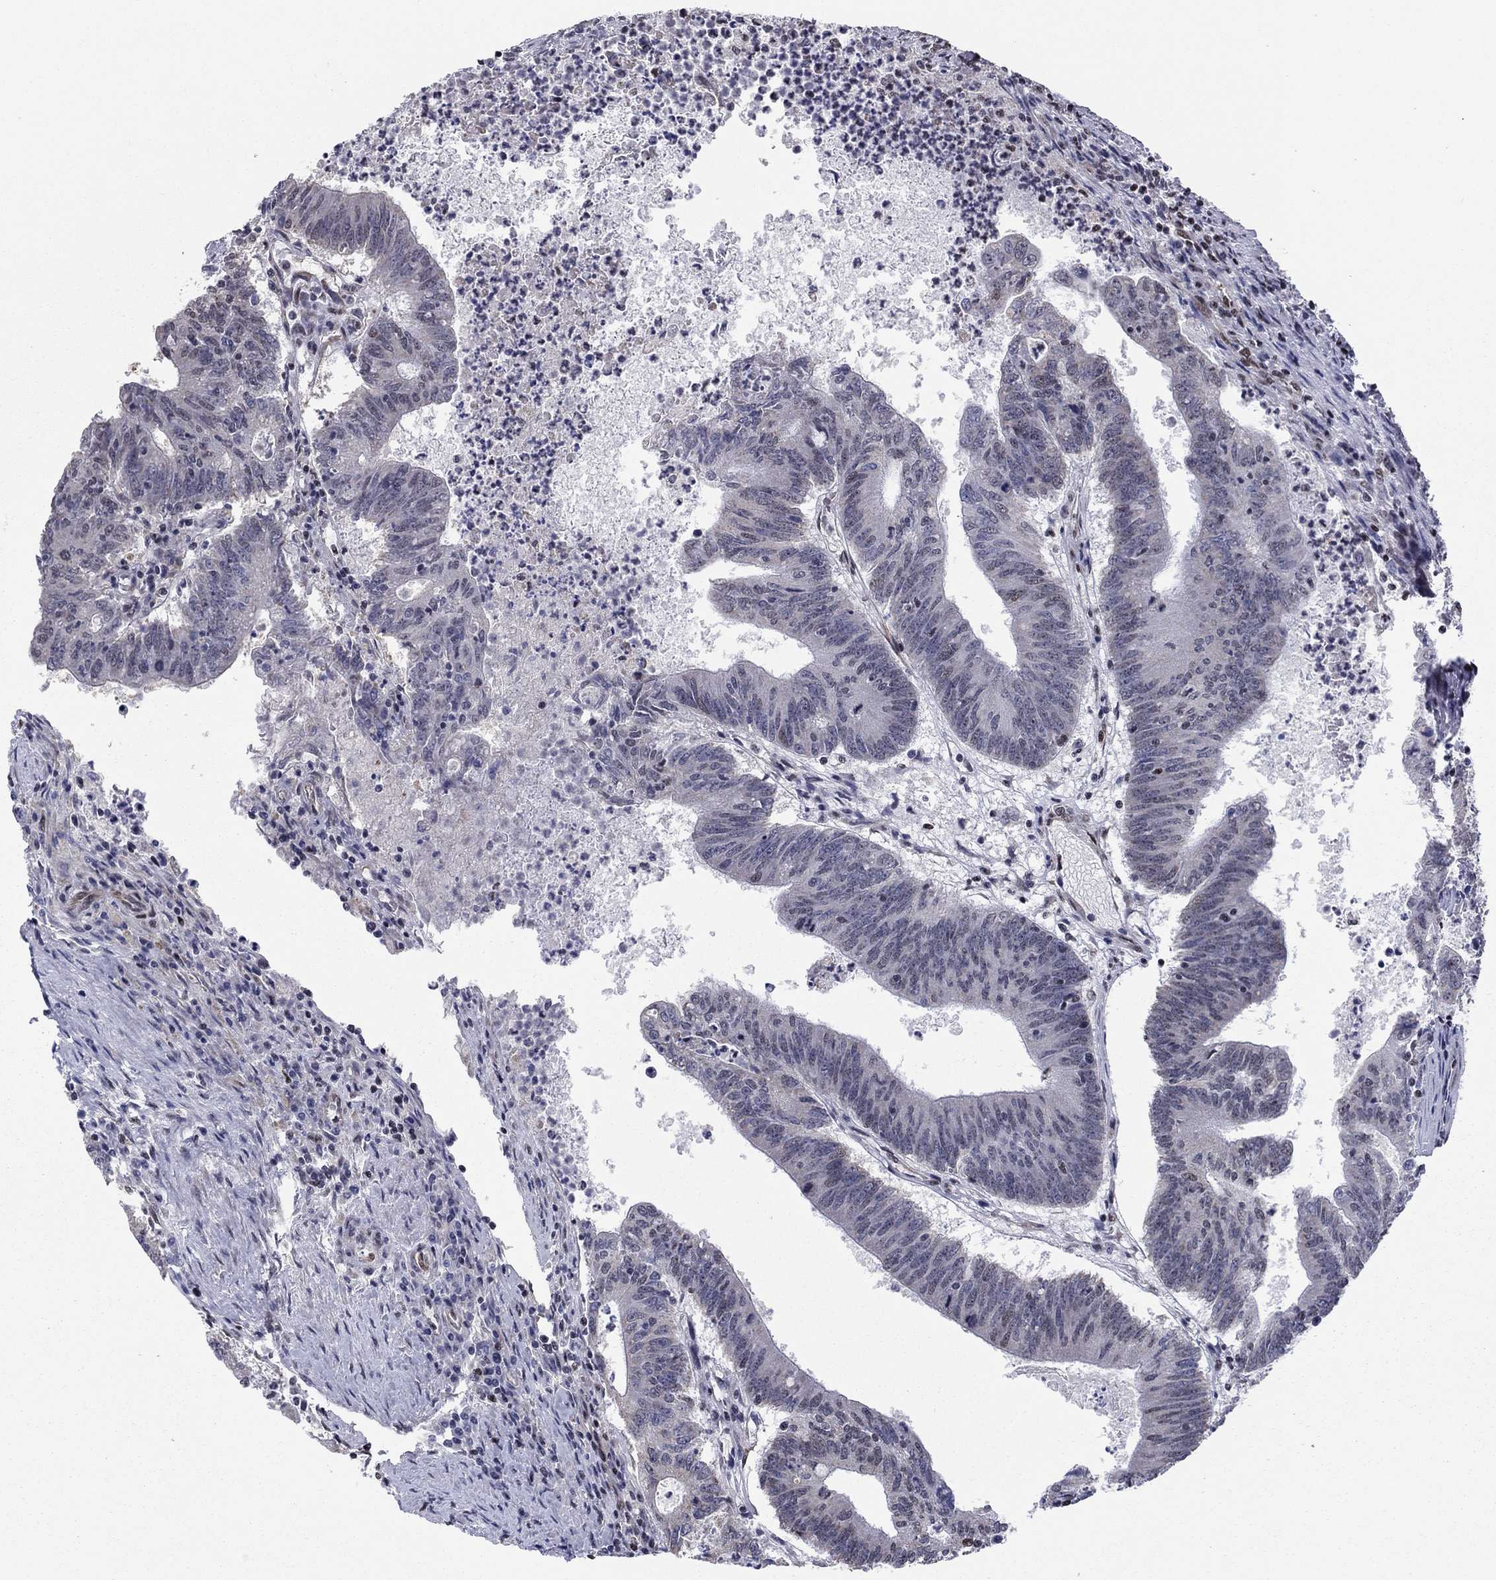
{"staining": {"intensity": "negative", "quantity": "none", "location": "none"}, "tissue": "colorectal cancer", "cell_type": "Tumor cells", "image_type": "cancer", "snomed": [{"axis": "morphology", "description": "Adenocarcinoma, NOS"}, {"axis": "topography", "description": "Colon"}], "caption": "This is a image of immunohistochemistry staining of colorectal adenocarcinoma, which shows no positivity in tumor cells.", "gene": "N4BP2", "patient": {"sex": "female", "age": 70}}